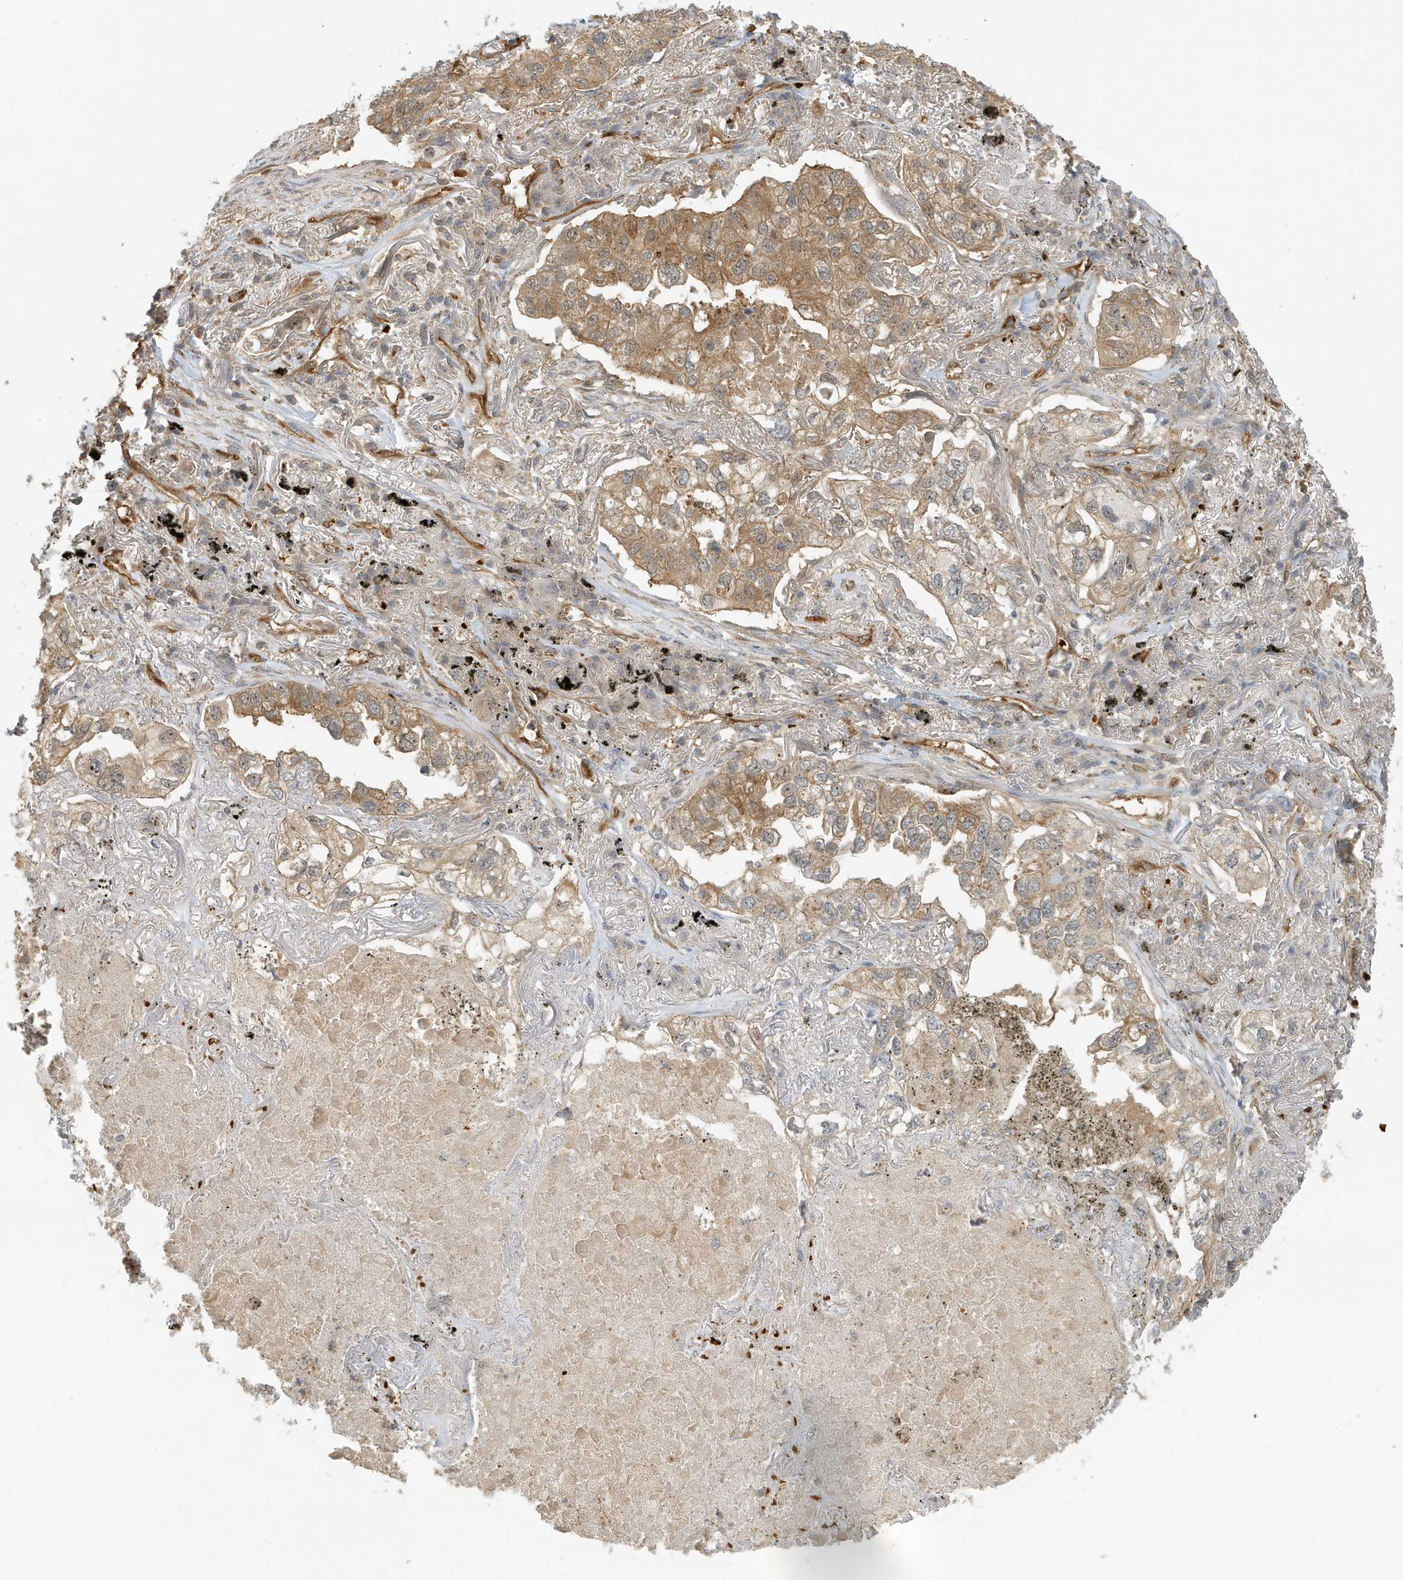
{"staining": {"intensity": "moderate", "quantity": ">75%", "location": "cytoplasmic/membranous"}, "tissue": "lung cancer", "cell_type": "Tumor cells", "image_type": "cancer", "snomed": [{"axis": "morphology", "description": "Adenocarcinoma, NOS"}, {"axis": "topography", "description": "Lung"}], "caption": "Immunohistochemistry photomicrograph of neoplastic tissue: human lung cancer stained using immunohistochemistry (IHC) shows medium levels of moderate protein expression localized specifically in the cytoplasmic/membranous of tumor cells, appearing as a cytoplasmic/membranous brown color.", "gene": "FYCO1", "patient": {"sex": "male", "age": 65}}